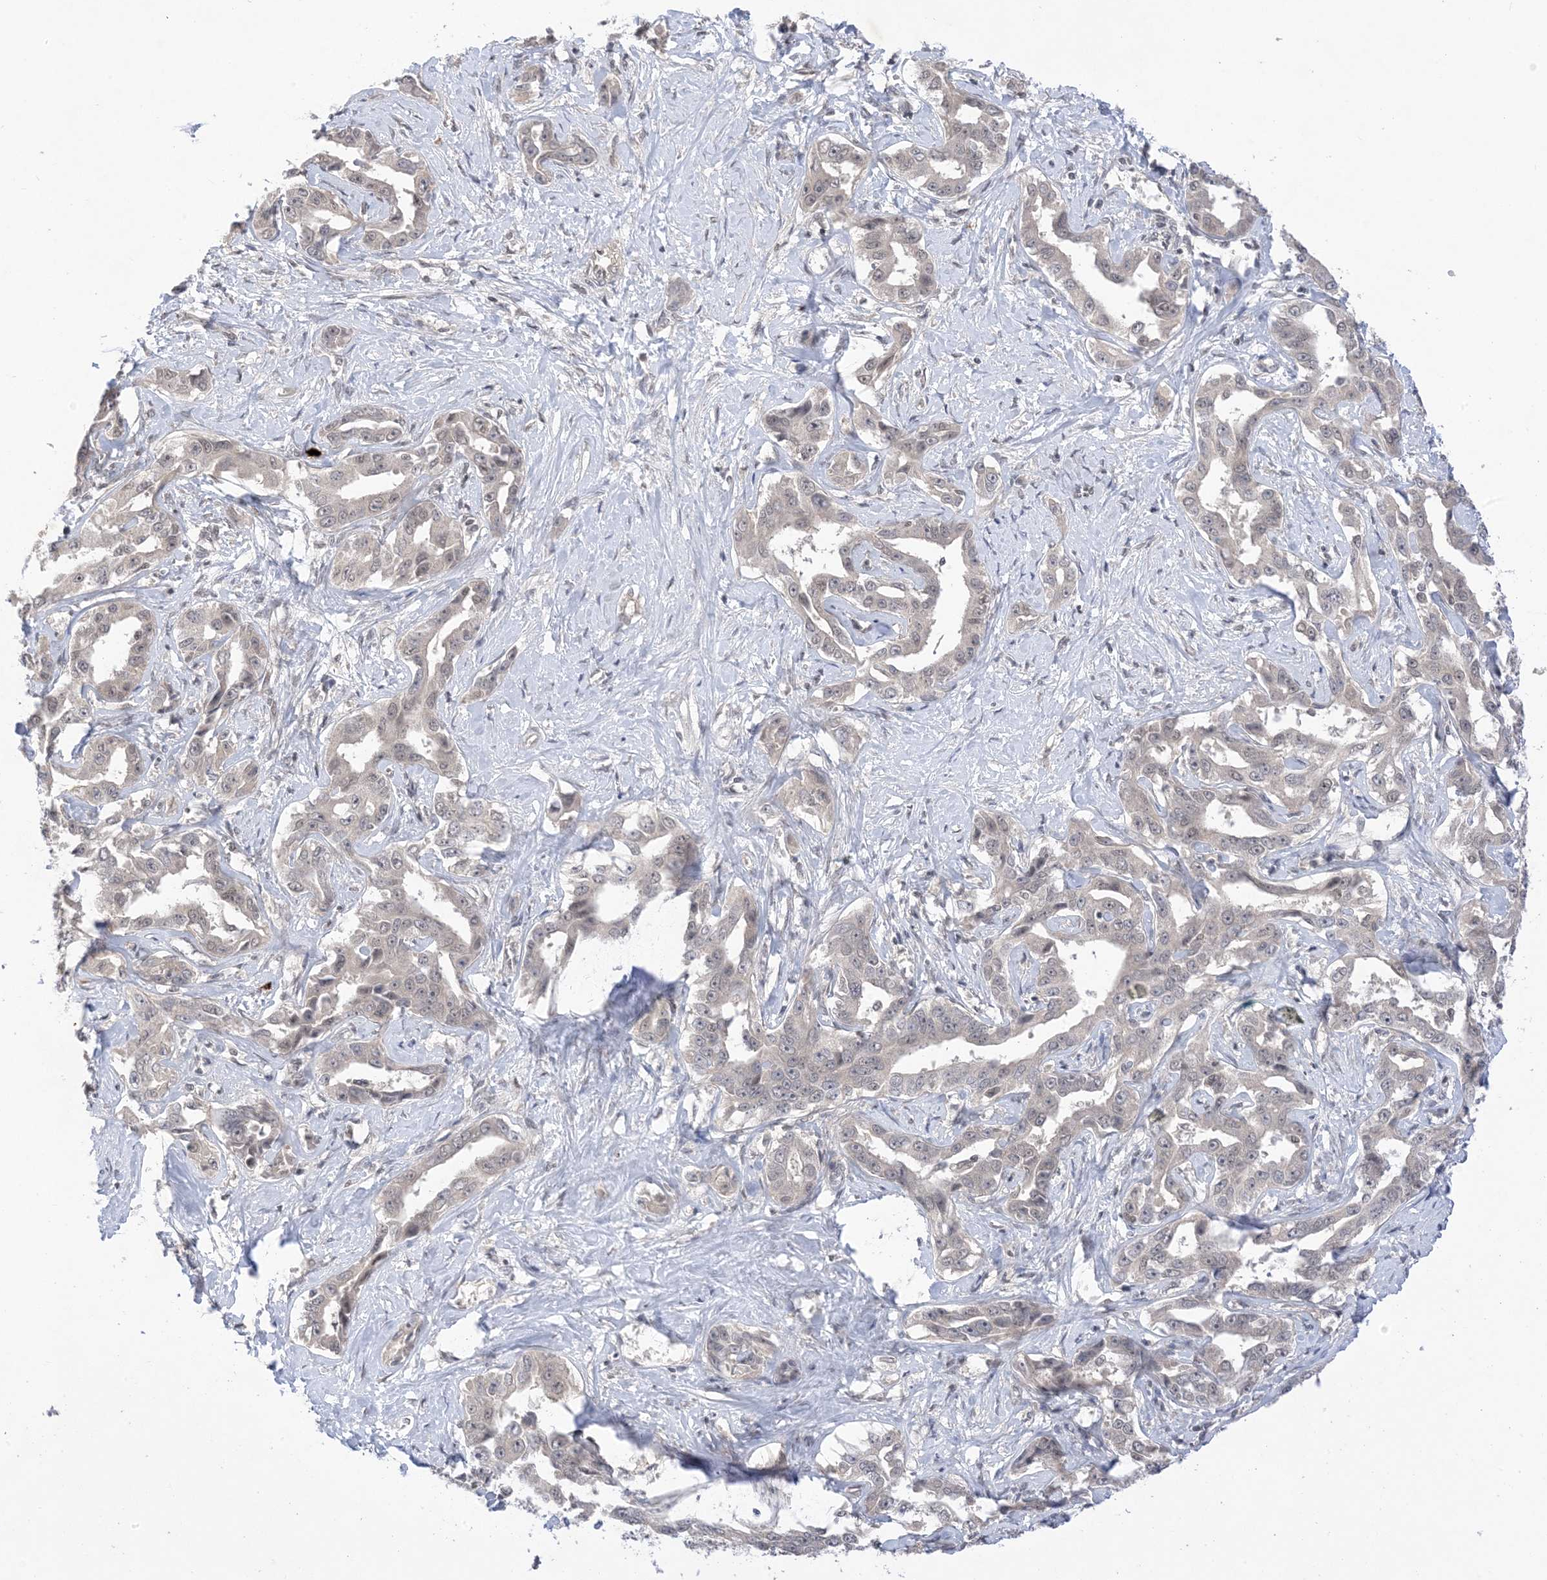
{"staining": {"intensity": "negative", "quantity": "none", "location": "none"}, "tissue": "liver cancer", "cell_type": "Tumor cells", "image_type": "cancer", "snomed": [{"axis": "morphology", "description": "Cholangiocarcinoma"}, {"axis": "topography", "description": "Liver"}], "caption": "High magnification brightfield microscopy of cholangiocarcinoma (liver) stained with DAB (3,3'-diaminobenzidine) (brown) and counterstained with hematoxylin (blue): tumor cells show no significant staining.", "gene": "RANBP9", "patient": {"sex": "male", "age": 59}}